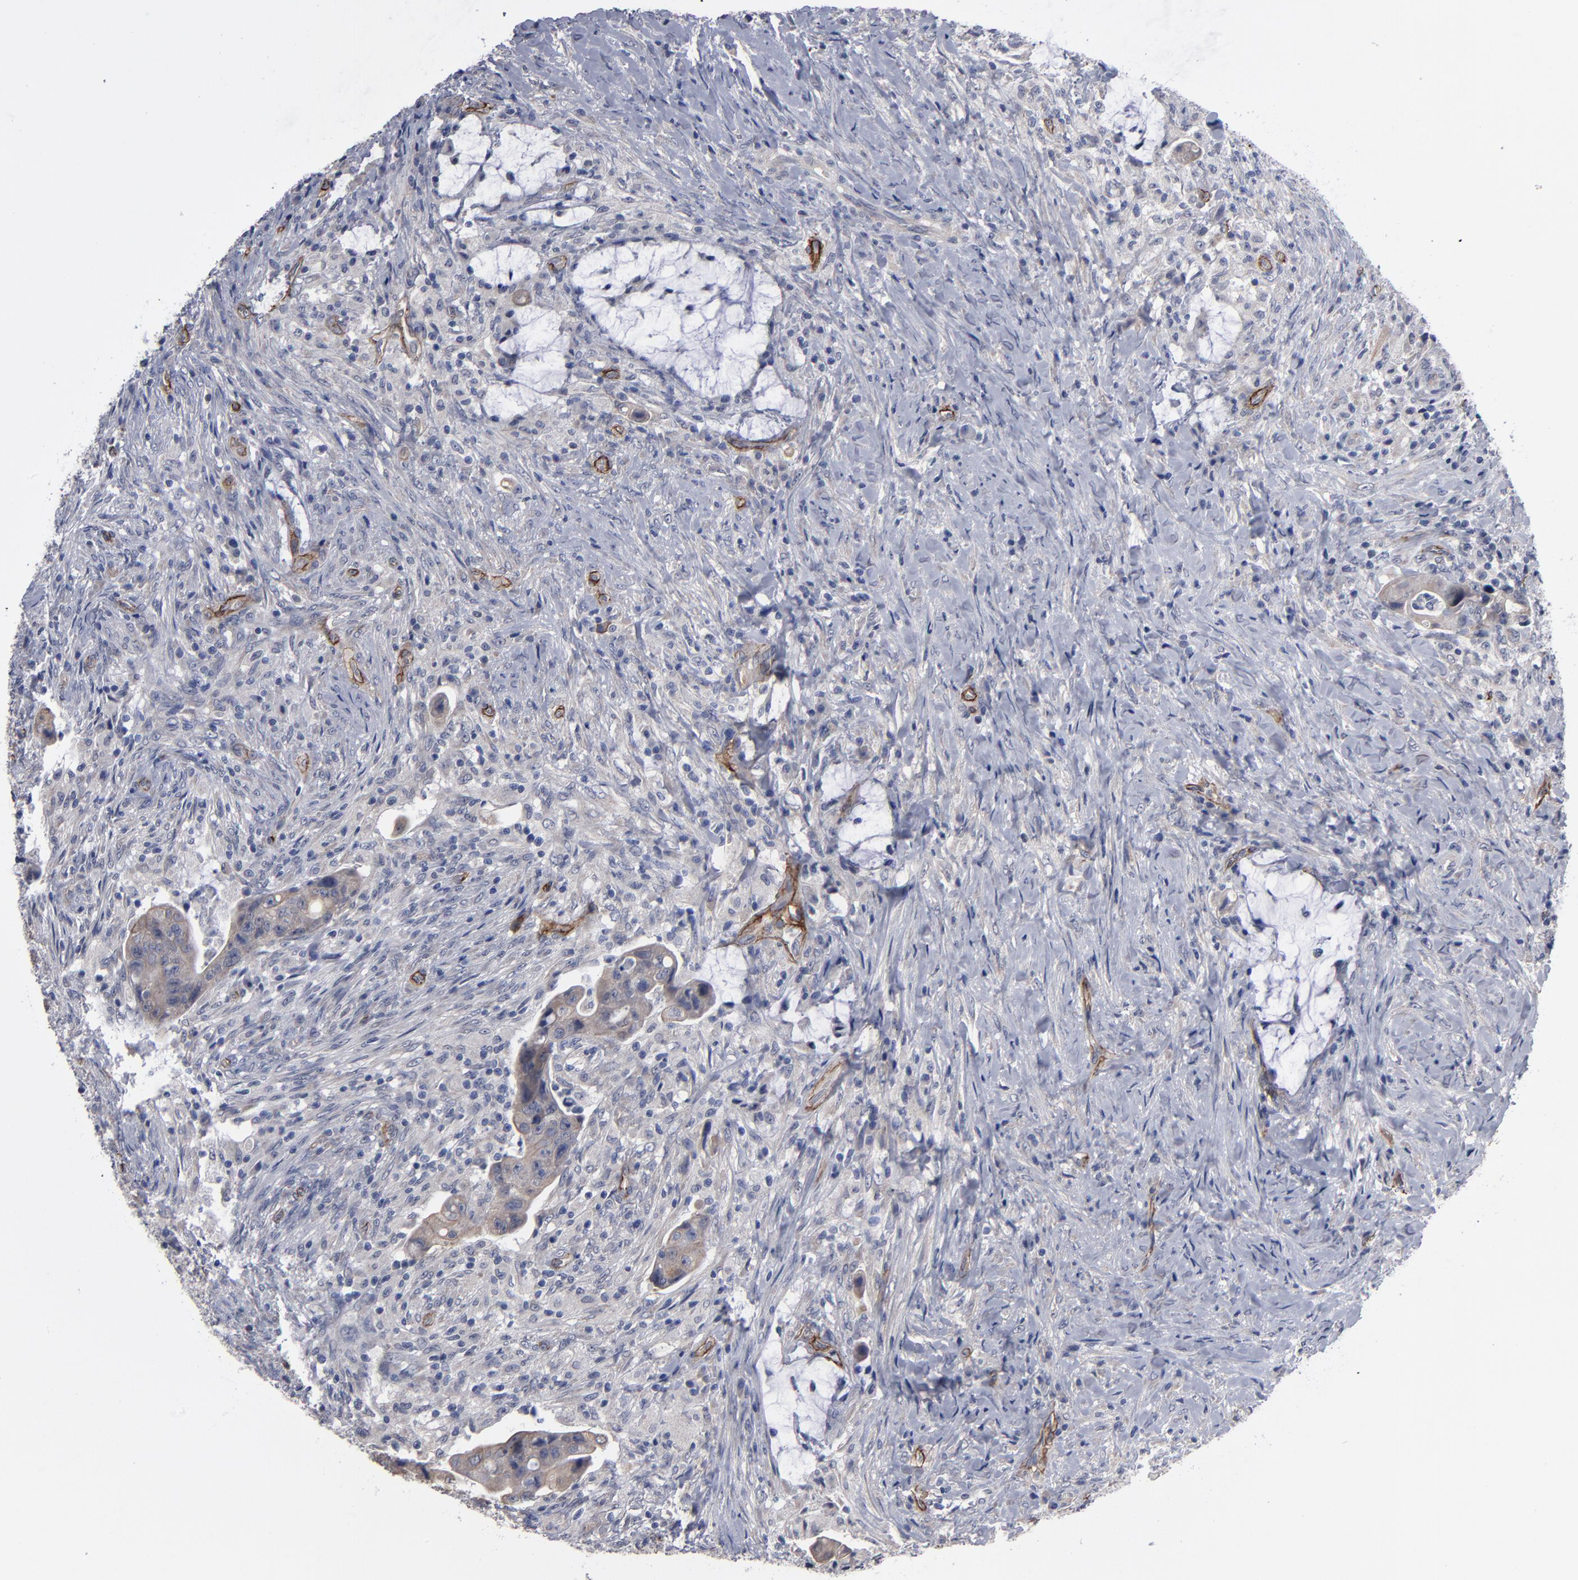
{"staining": {"intensity": "weak", "quantity": ">75%", "location": "cytoplasmic/membranous"}, "tissue": "colorectal cancer", "cell_type": "Tumor cells", "image_type": "cancer", "snomed": [{"axis": "morphology", "description": "Adenocarcinoma, NOS"}, {"axis": "topography", "description": "Rectum"}], "caption": "This histopathology image demonstrates colorectal adenocarcinoma stained with immunohistochemistry to label a protein in brown. The cytoplasmic/membranous of tumor cells show weak positivity for the protein. Nuclei are counter-stained blue.", "gene": "ZNF175", "patient": {"sex": "female", "age": 71}}